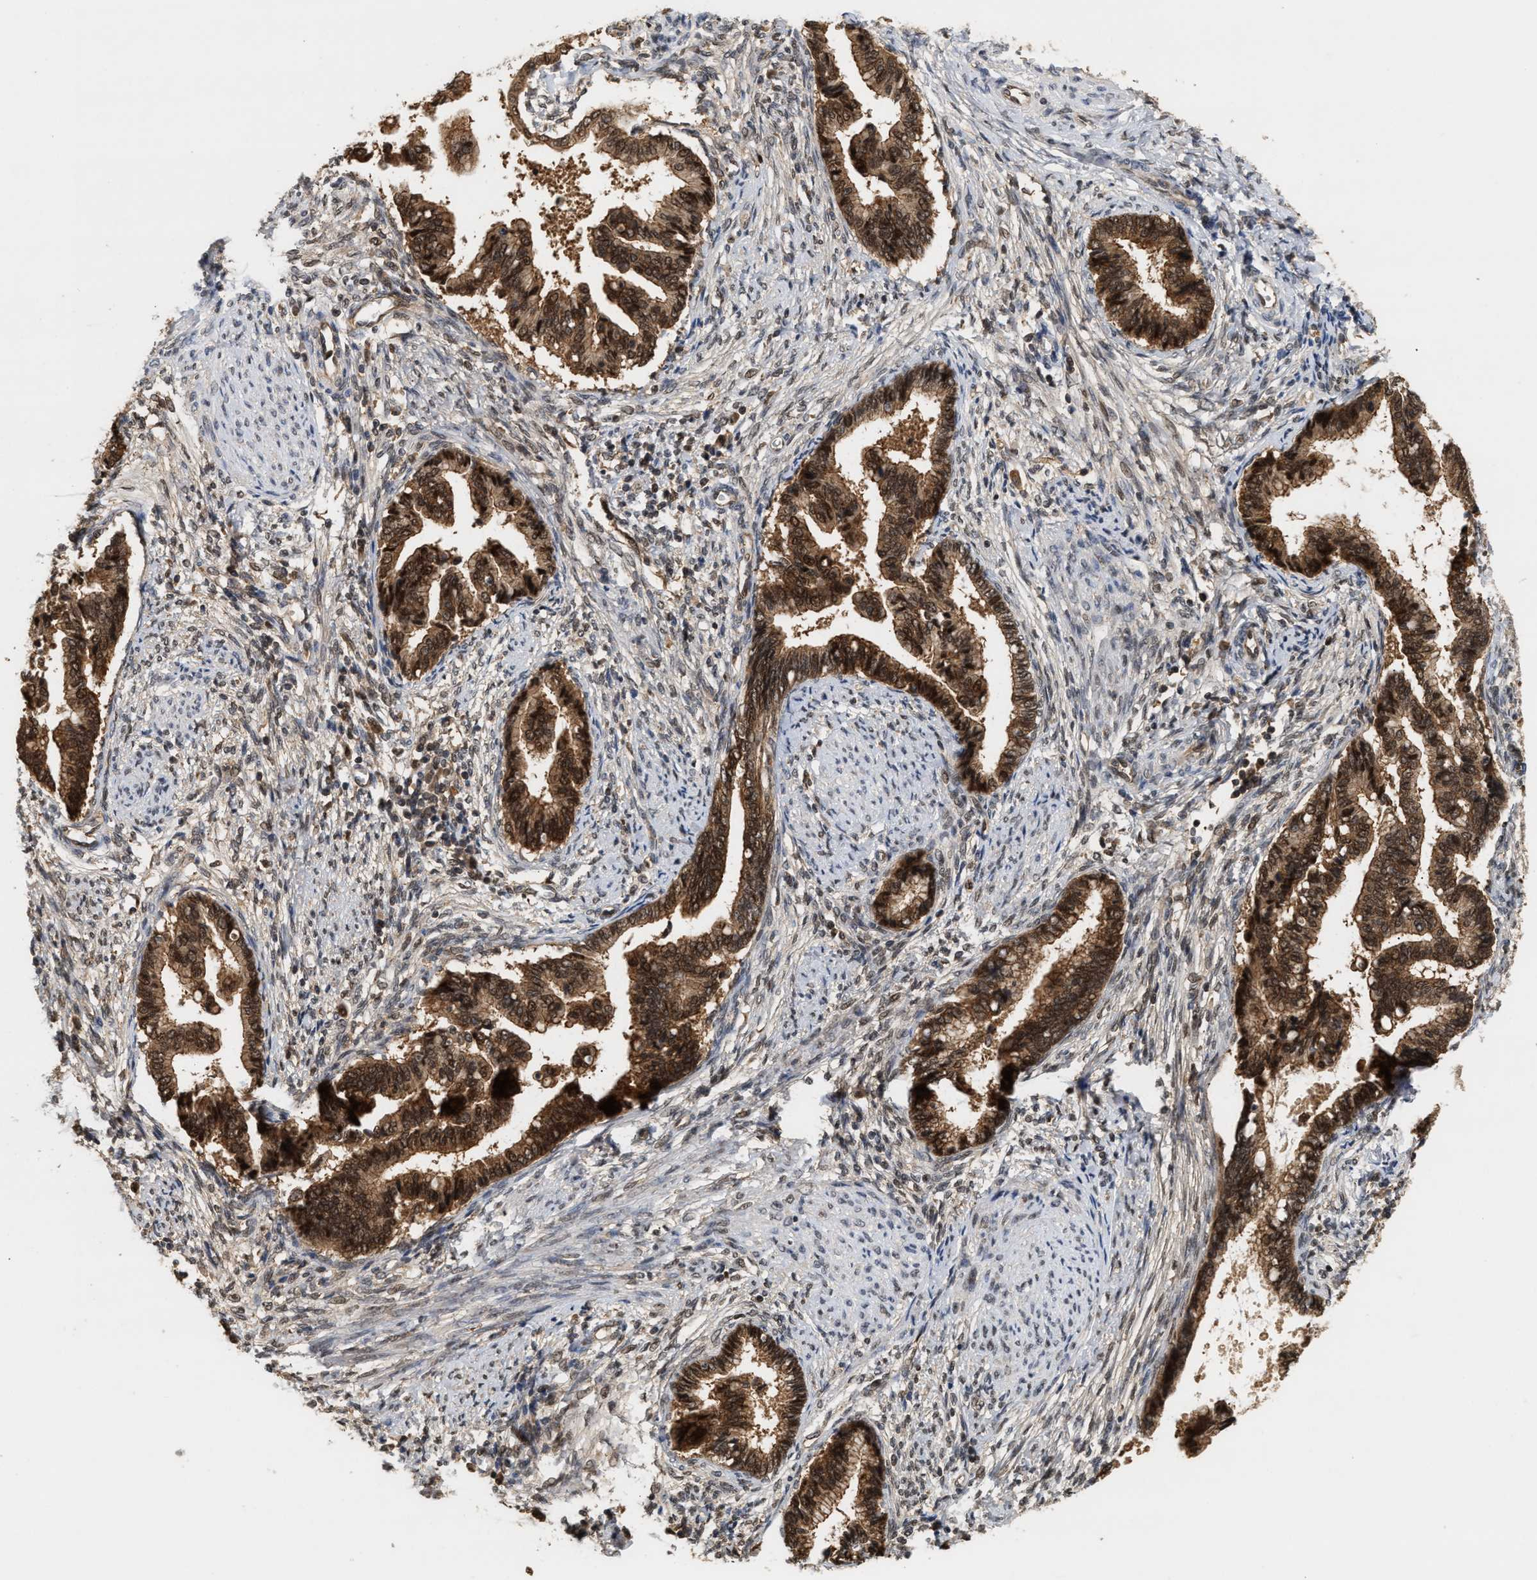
{"staining": {"intensity": "moderate", "quantity": ">75%", "location": "cytoplasmic/membranous,nuclear"}, "tissue": "cervical cancer", "cell_type": "Tumor cells", "image_type": "cancer", "snomed": [{"axis": "morphology", "description": "Adenocarcinoma, NOS"}, {"axis": "topography", "description": "Cervix"}], "caption": "Moderate cytoplasmic/membranous and nuclear protein staining is appreciated in approximately >75% of tumor cells in cervical cancer (adenocarcinoma). (DAB = brown stain, brightfield microscopy at high magnification).", "gene": "ABHD5", "patient": {"sex": "female", "age": 44}}